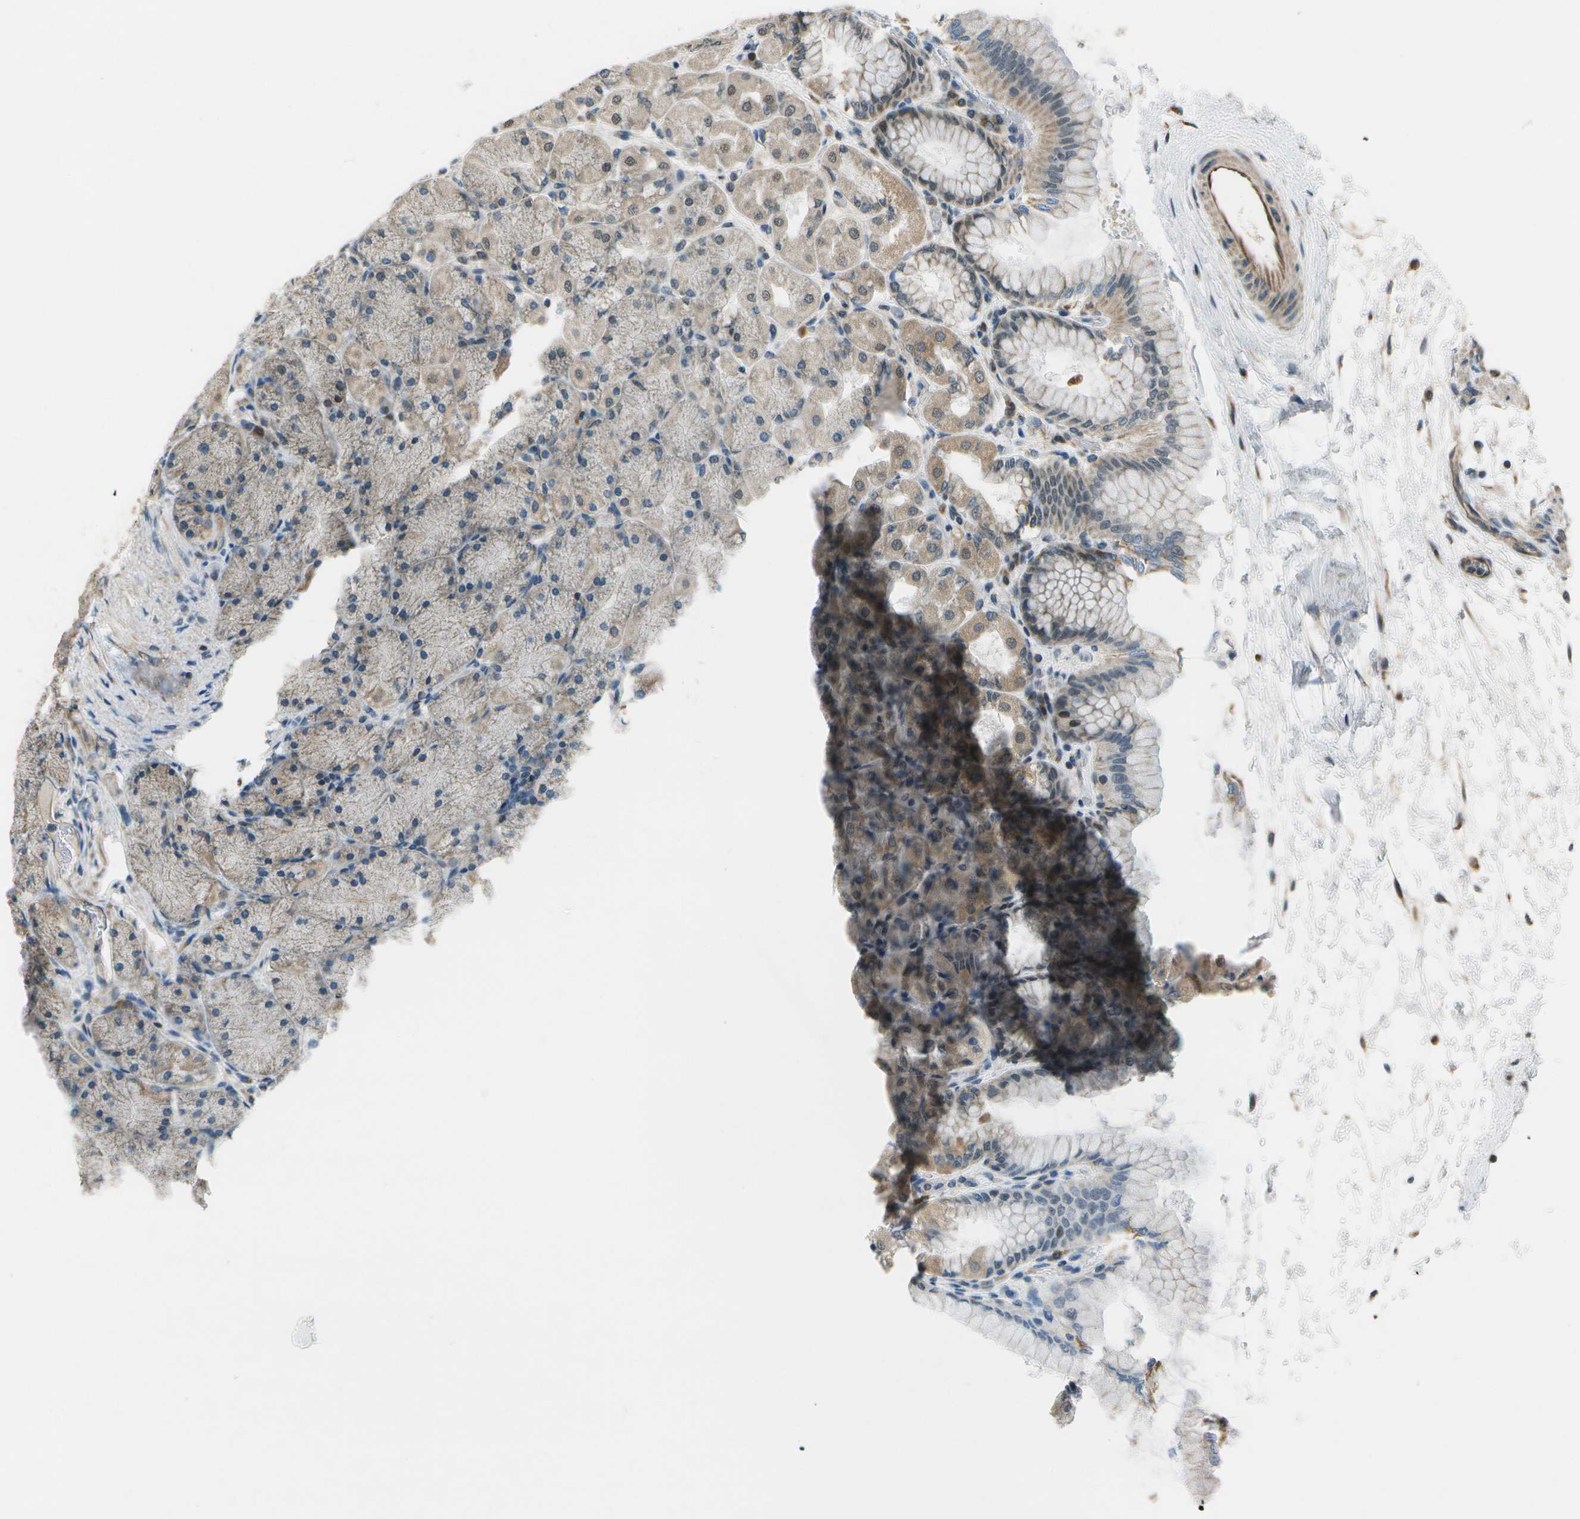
{"staining": {"intensity": "weak", "quantity": "25%-75%", "location": "cytoplasmic/membranous"}, "tissue": "stomach", "cell_type": "Glandular cells", "image_type": "normal", "snomed": [{"axis": "morphology", "description": "Normal tissue, NOS"}, {"axis": "topography", "description": "Stomach, upper"}], "caption": "Stomach stained with a brown dye displays weak cytoplasmic/membranous positive expression in approximately 25%-75% of glandular cells.", "gene": "EIF2AK1", "patient": {"sex": "female", "age": 56}}